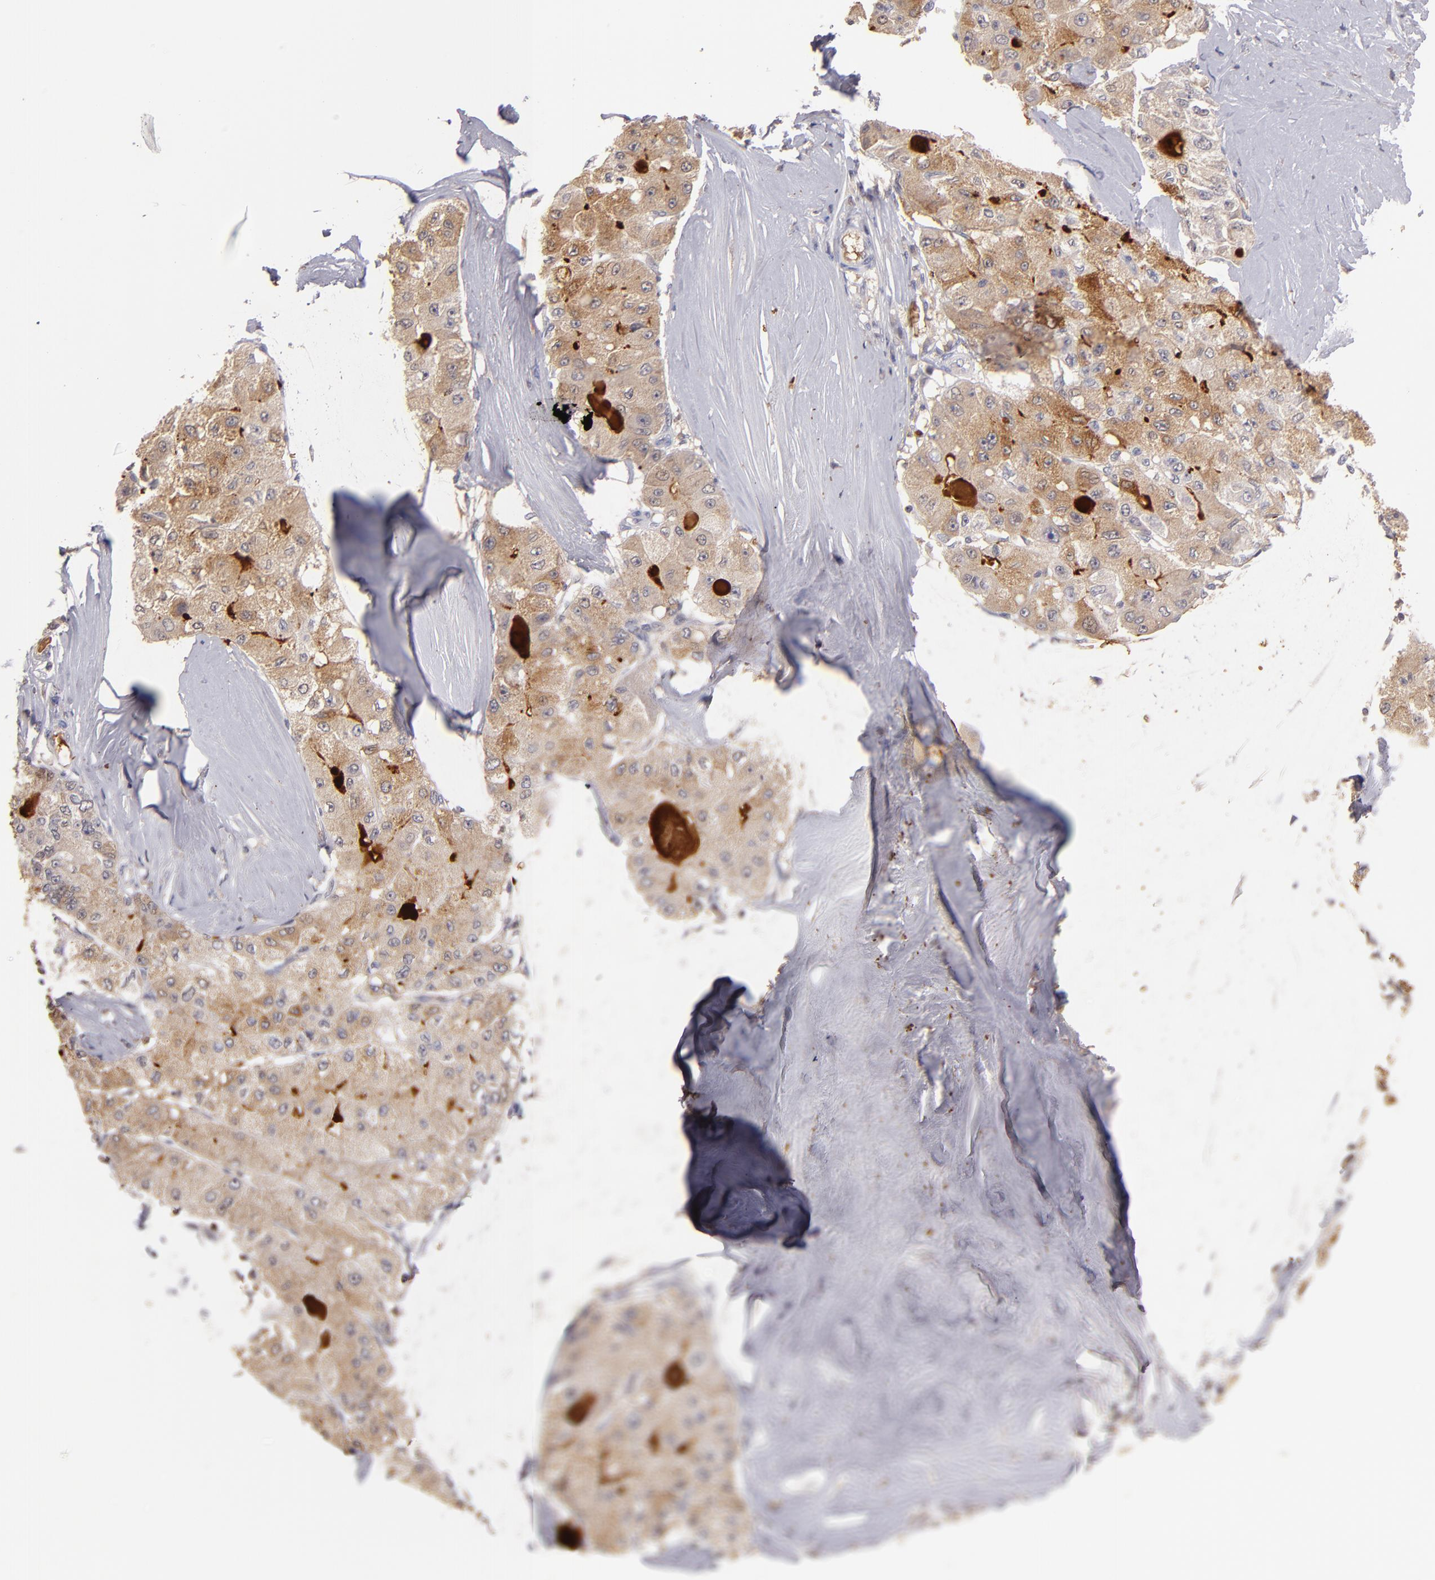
{"staining": {"intensity": "moderate", "quantity": ">75%", "location": "cytoplasmic/membranous"}, "tissue": "liver cancer", "cell_type": "Tumor cells", "image_type": "cancer", "snomed": [{"axis": "morphology", "description": "Carcinoma, Hepatocellular, NOS"}, {"axis": "topography", "description": "Liver"}], "caption": "Immunohistochemistry histopathology image of human liver hepatocellular carcinoma stained for a protein (brown), which demonstrates medium levels of moderate cytoplasmic/membranous positivity in approximately >75% of tumor cells.", "gene": "SERPINC1", "patient": {"sex": "male", "age": 80}}